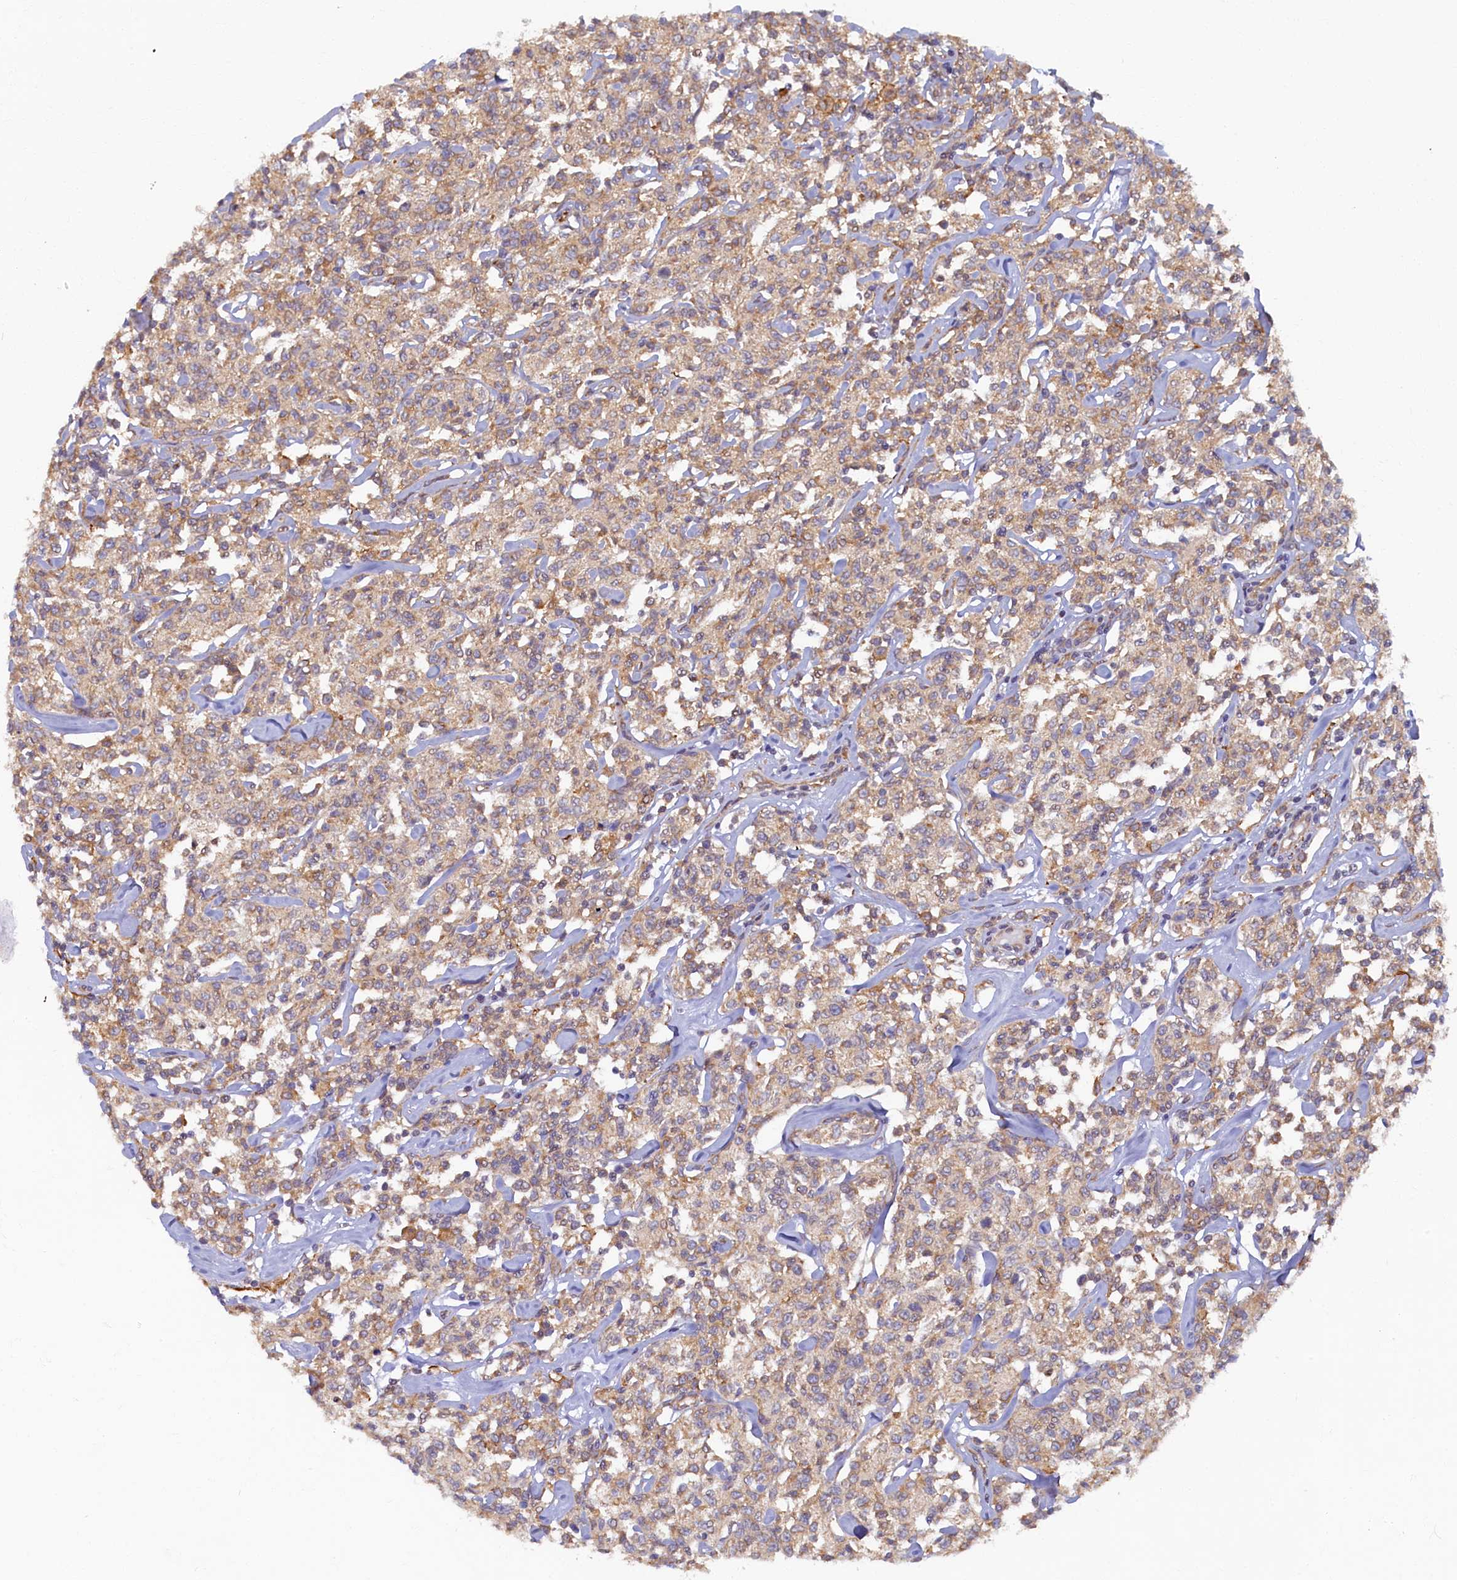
{"staining": {"intensity": "weak", "quantity": "25%-75%", "location": "cytoplasmic/membranous"}, "tissue": "lymphoma", "cell_type": "Tumor cells", "image_type": "cancer", "snomed": [{"axis": "morphology", "description": "Malignant lymphoma, non-Hodgkin's type, Low grade"}, {"axis": "topography", "description": "Small intestine"}], "caption": "An immunohistochemistry micrograph of neoplastic tissue is shown. Protein staining in brown labels weak cytoplasmic/membranous positivity in lymphoma within tumor cells.", "gene": "STX12", "patient": {"sex": "female", "age": 59}}